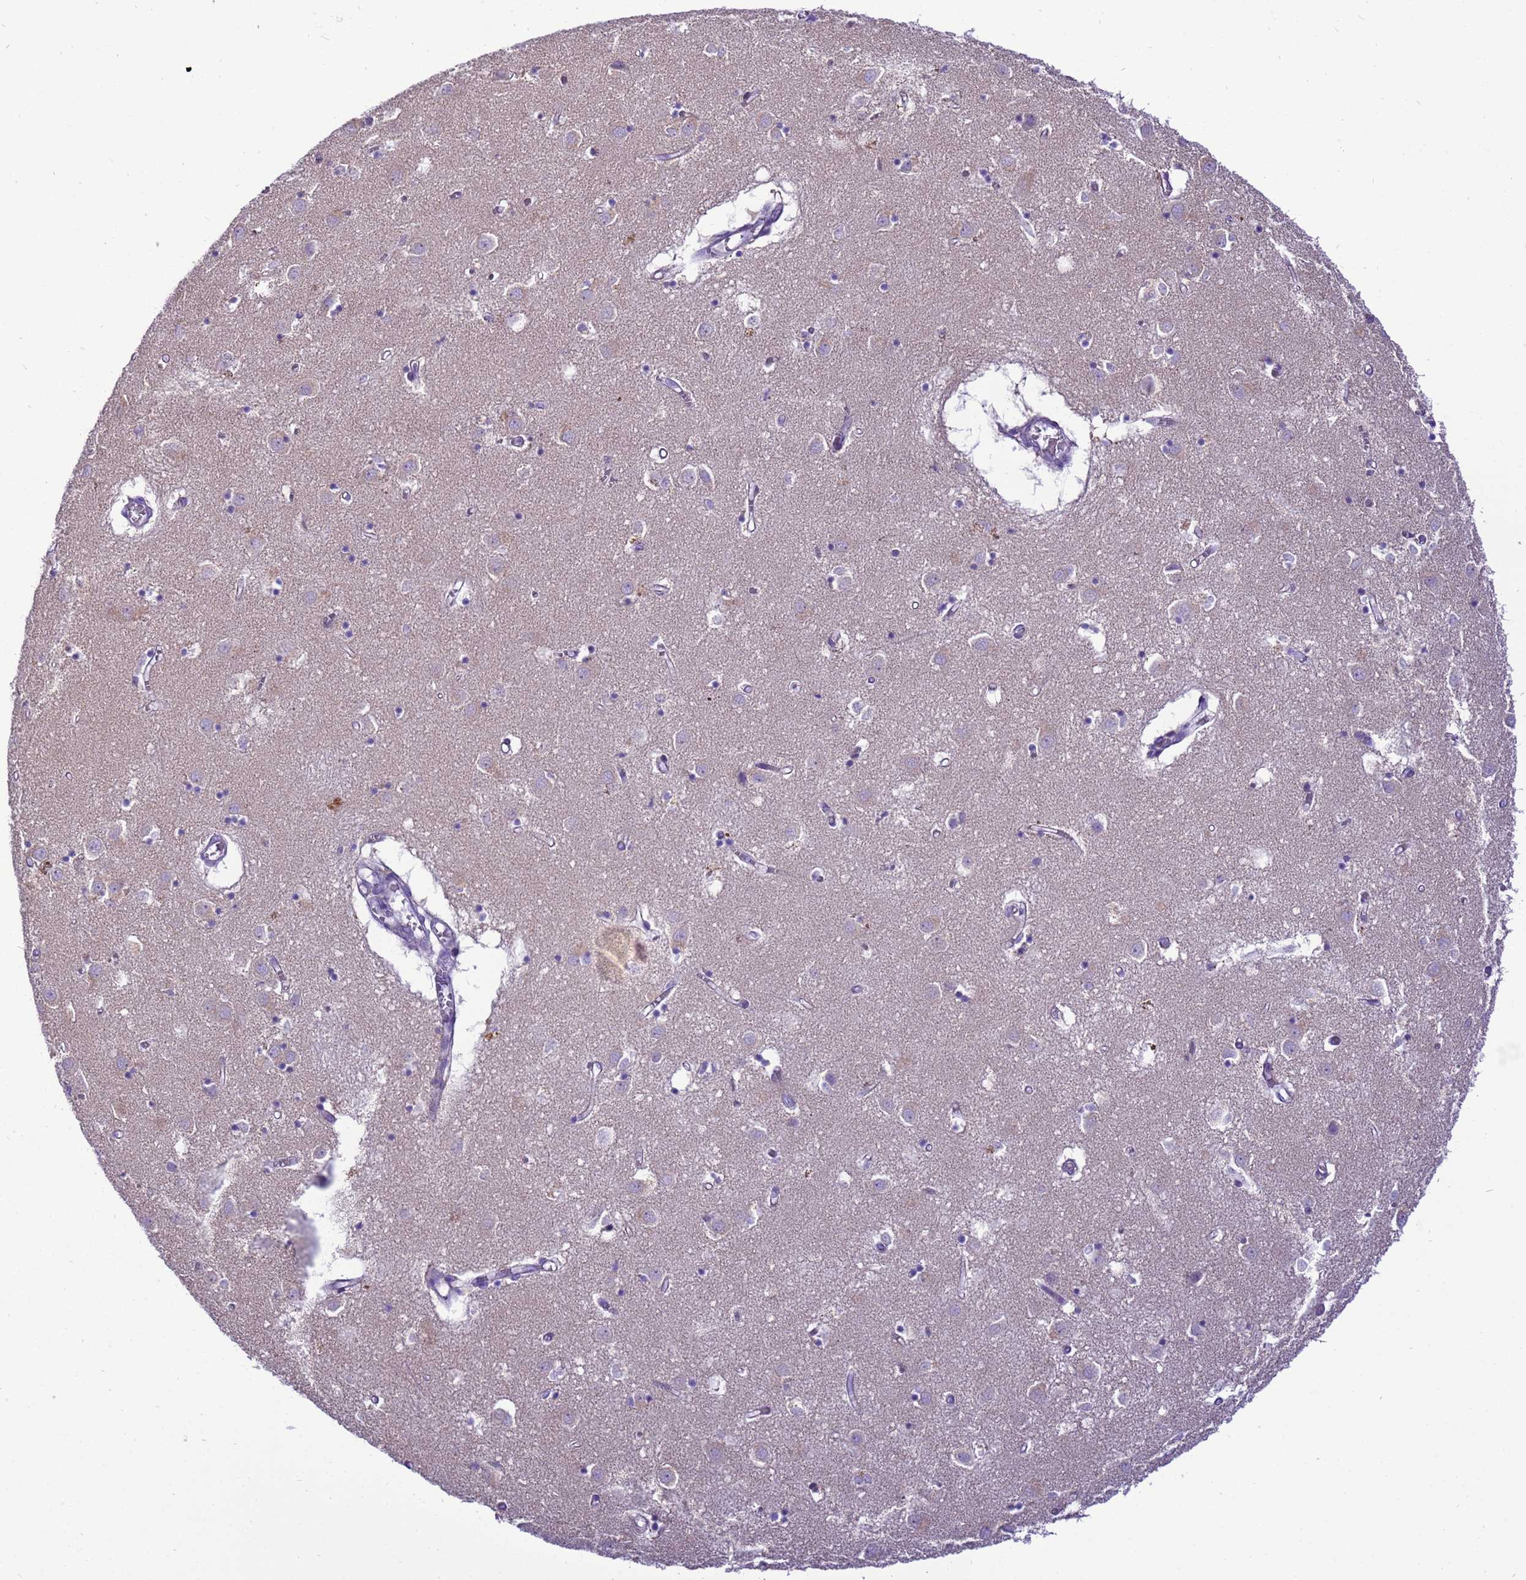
{"staining": {"intensity": "negative", "quantity": "none", "location": "none"}, "tissue": "caudate", "cell_type": "Glial cells", "image_type": "normal", "snomed": [{"axis": "morphology", "description": "Normal tissue, NOS"}, {"axis": "topography", "description": "Lateral ventricle wall"}], "caption": "This is a image of immunohistochemistry staining of benign caudate, which shows no positivity in glial cells.", "gene": "PIEZO2", "patient": {"sex": "male", "age": 70}}